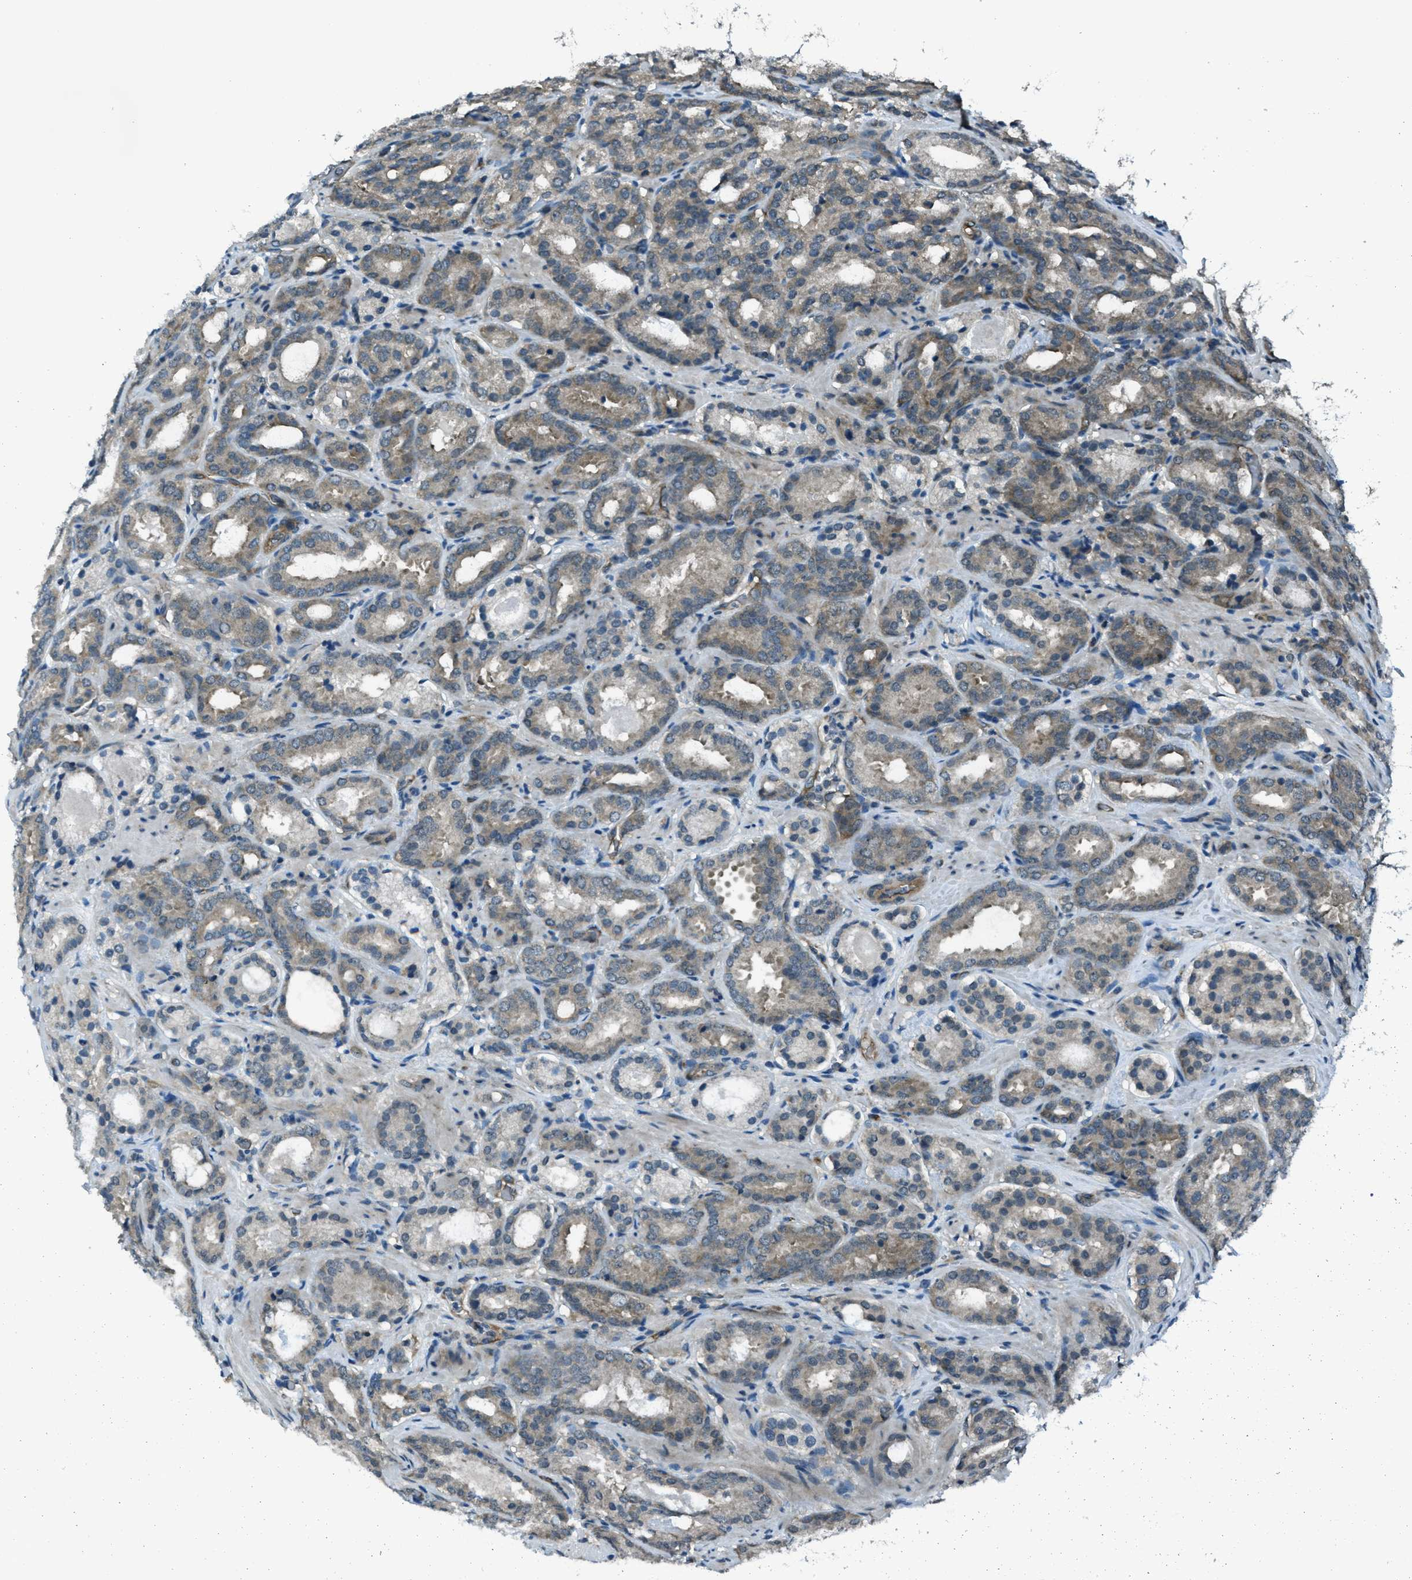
{"staining": {"intensity": "weak", "quantity": ">75%", "location": "cytoplasmic/membranous"}, "tissue": "prostate cancer", "cell_type": "Tumor cells", "image_type": "cancer", "snomed": [{"axis": "morphology", "description": "Adenocarcinoma, Low grade"}, {"axis": "topography", "description": "Prostate"}], "caption": "Protein analysis of adenocarcinoma (low-grade) (prostate) tissue reveals weak cytoplasmic/membranous positivity in approximately >75% of tumor cells.", "gene": "ASAP2", "patient": {"sex": "male", "age": 69}}